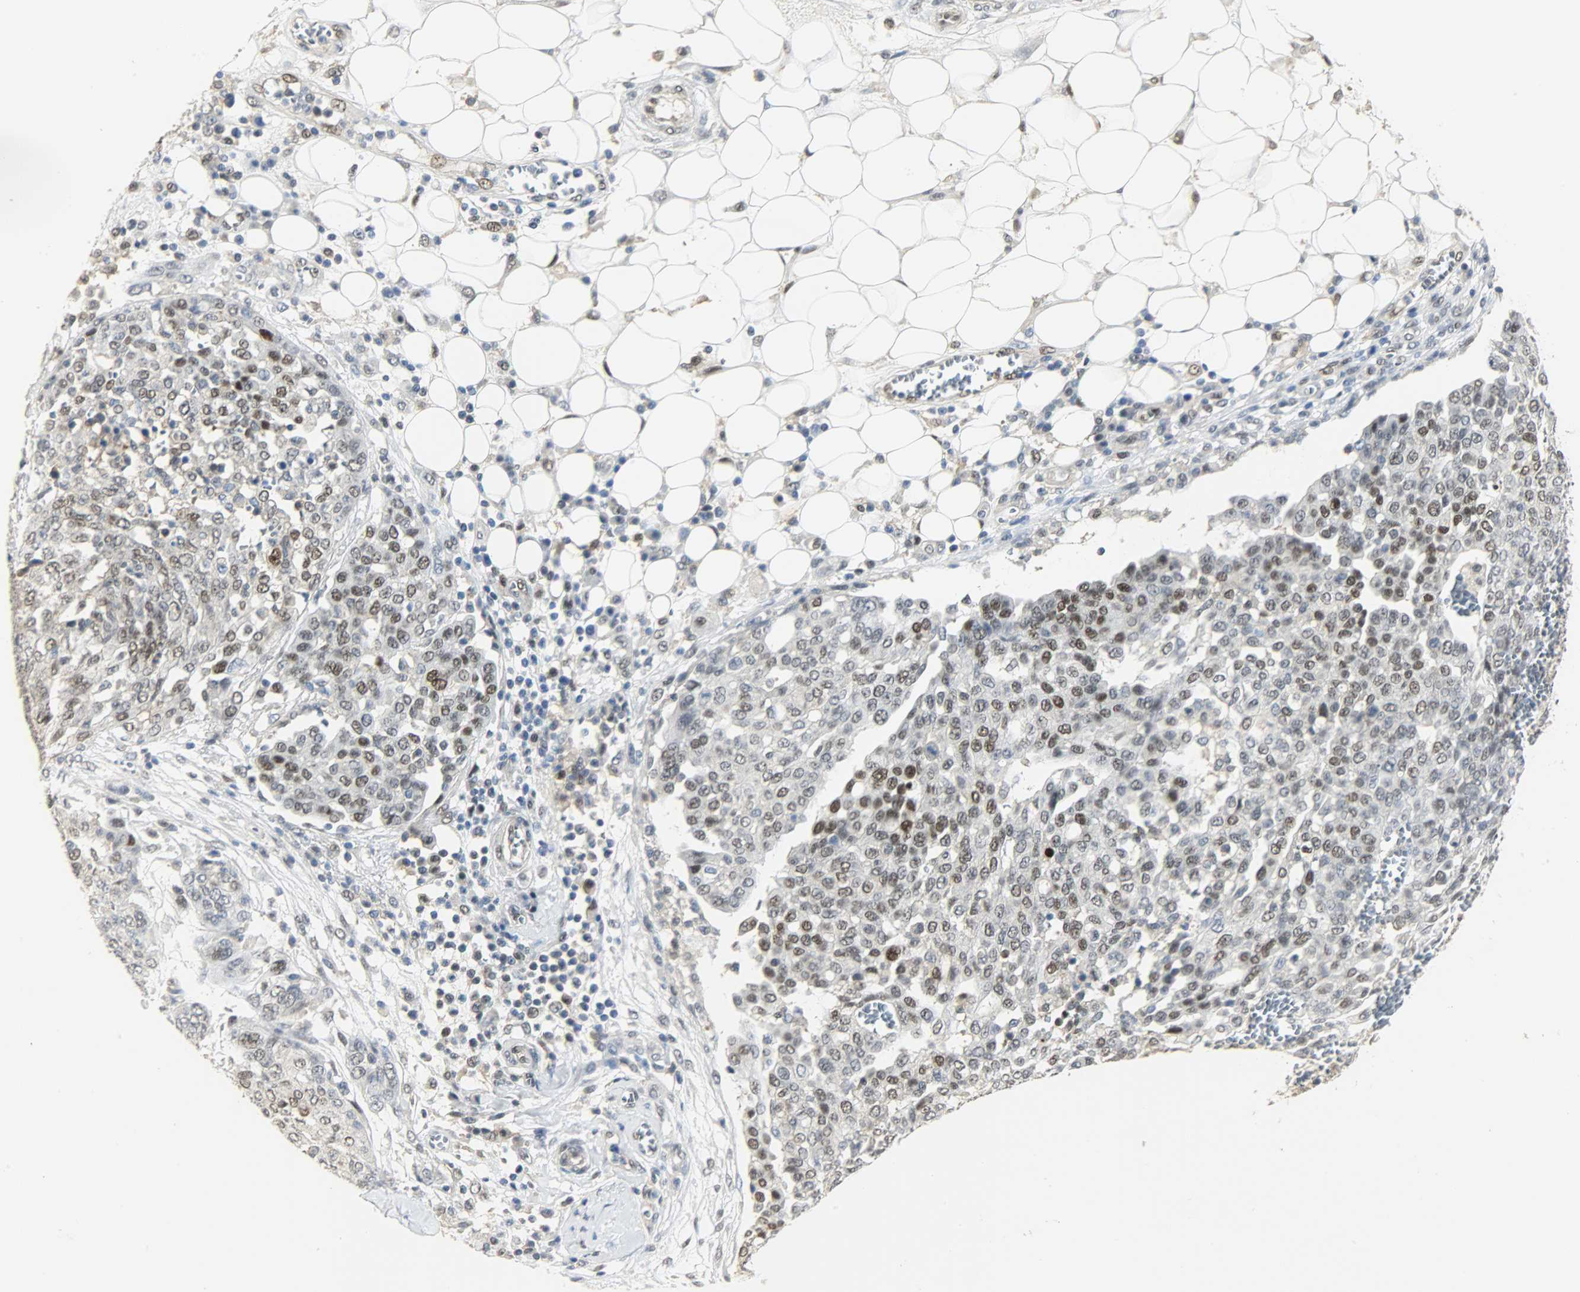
{"staining": {"intensity": "moderate", "quantity": "25%-75%", "location": "nuclear"}, "tissue": "ovarian cancer", "cell_type": "Tumor cells", "image_type": "cancer", "snomed": [{"axis": "morphology", "description": "Cystadenocarcinoma, serous, NOS"}, {"axis": "topography", "description": "Soft tissue"}, {"axis": "topography", "description": "Ovary"}], "caption": "Immunohistochemical staining of ovarian serous cystadenocarcinoma demonstrates medium levels of moderate nuclear protein staining in approximately 25%-75% of tumor cells.", "gene": "NPEPL1", "patient": {"sex": "female", "age": 57}}